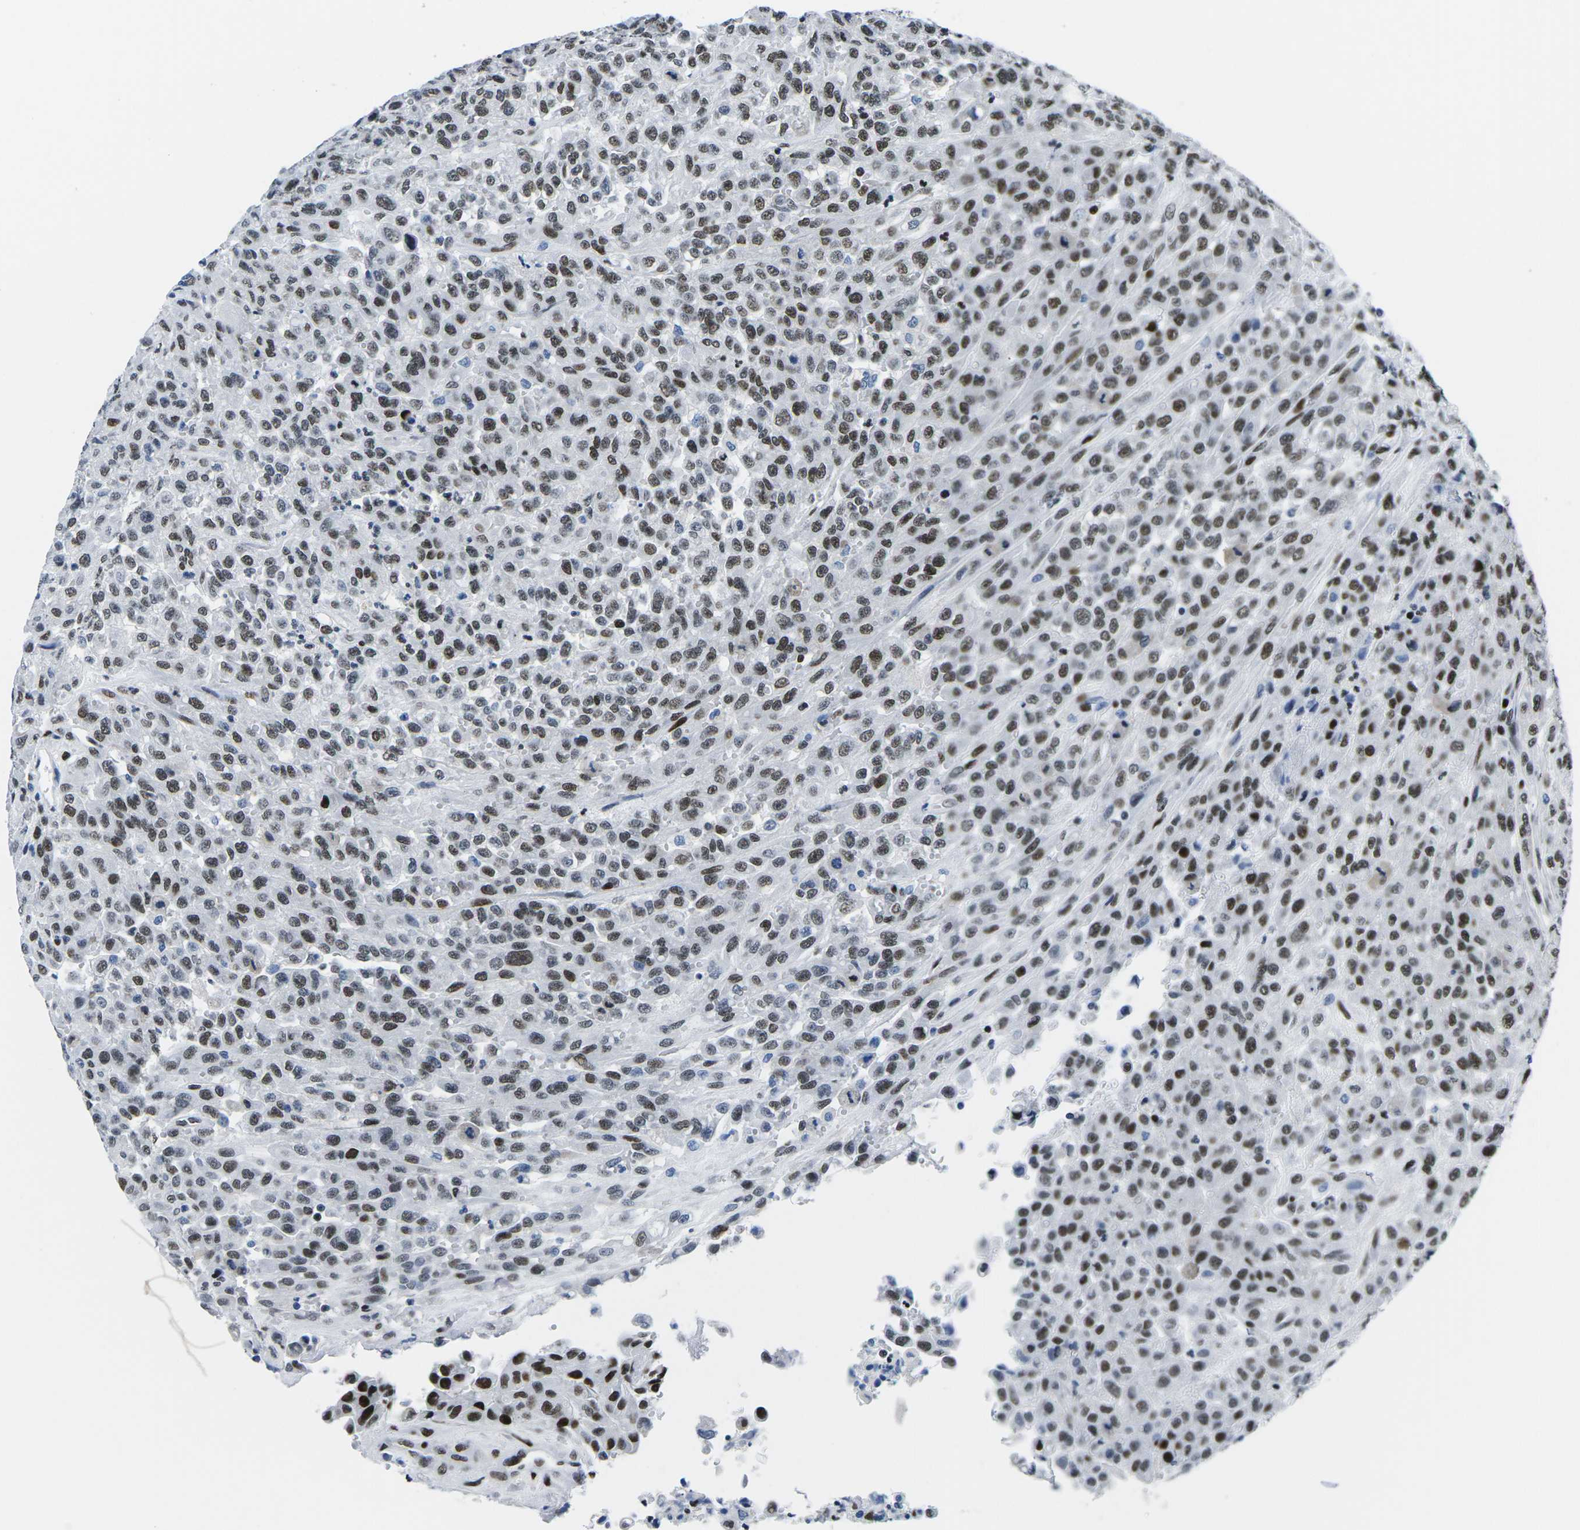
{"staining": {"intensity": "moderate", "quantity": ">75%", "location": "nuclear"}, "tissue": "urothelial cancer", "cell_type": "Tumor cells", "image_type": "cancer", "snomed": [{"axis": "morphology", "description": "Urothelial carcinoma, High grade"}, {"axis": "topography", "description": "Urinary bladder"}], "caption": "An IHC histopathology image of neoplastic tissue is shown. Protein staining in brown highlights moderate nuclear positivity in urothelial cancer within tumor cells.", "gene": "ATF1", "patient": {"sex": "male", "age": 46}}